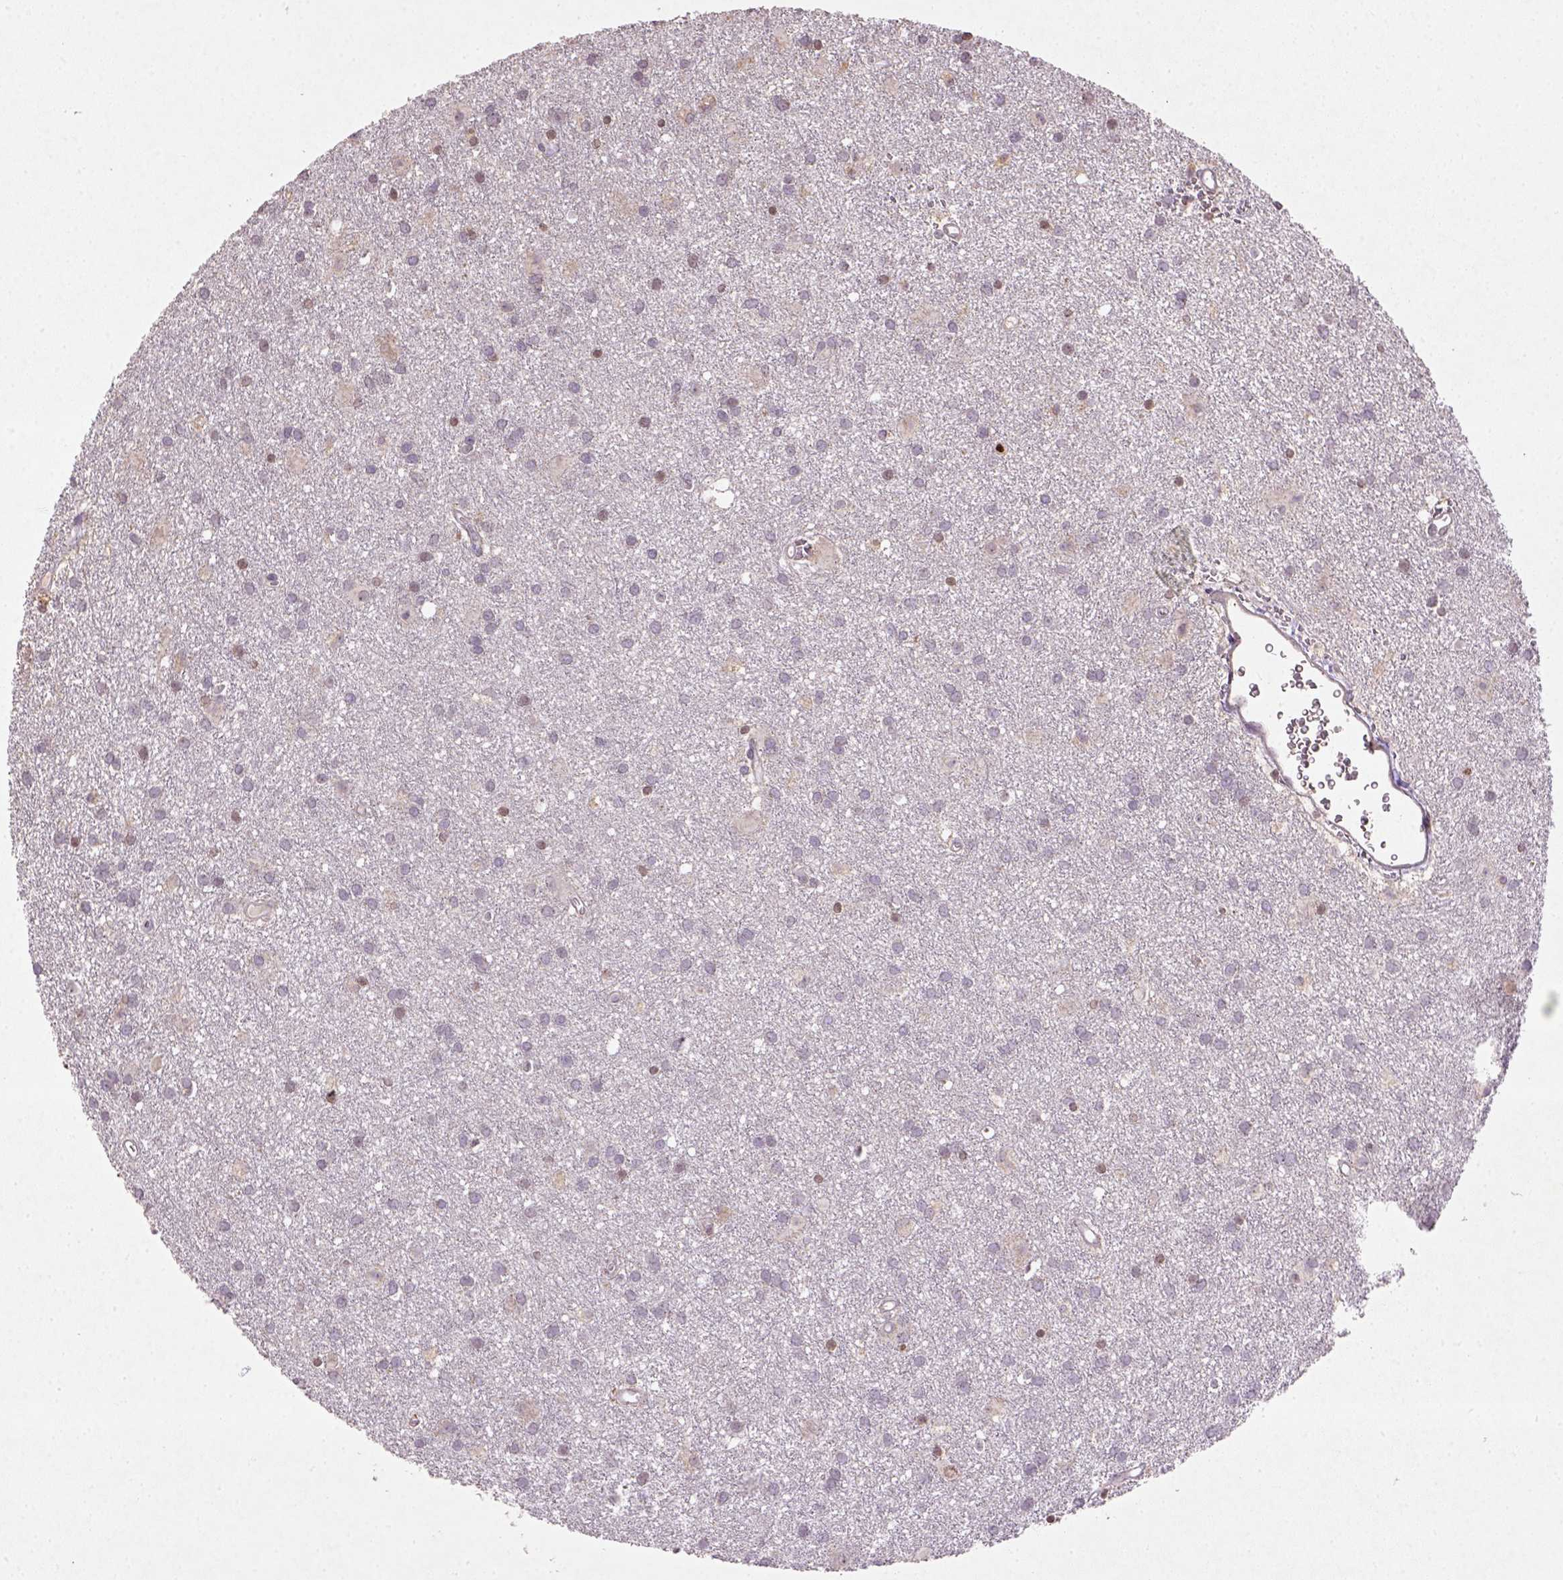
{"staining": {"intensity": "moderate", "quantity": "<25%", "location": "nuclear"}, "tissue": "glioma", "cell_type": "Tumor cells", "image_type": "cancer", "snomed": [{"axis": "morphology", "description": "Glioma, malignant, Low grade"}, {"axis": "topography", "description": "Brain"}], "caption": "Glioma stained with a brown dye shows moderate nuclear positive positivity in approximately <25% of tumor cells.", "gene": "NUDT3", "patient": {"sex": "male", "age": 58}}